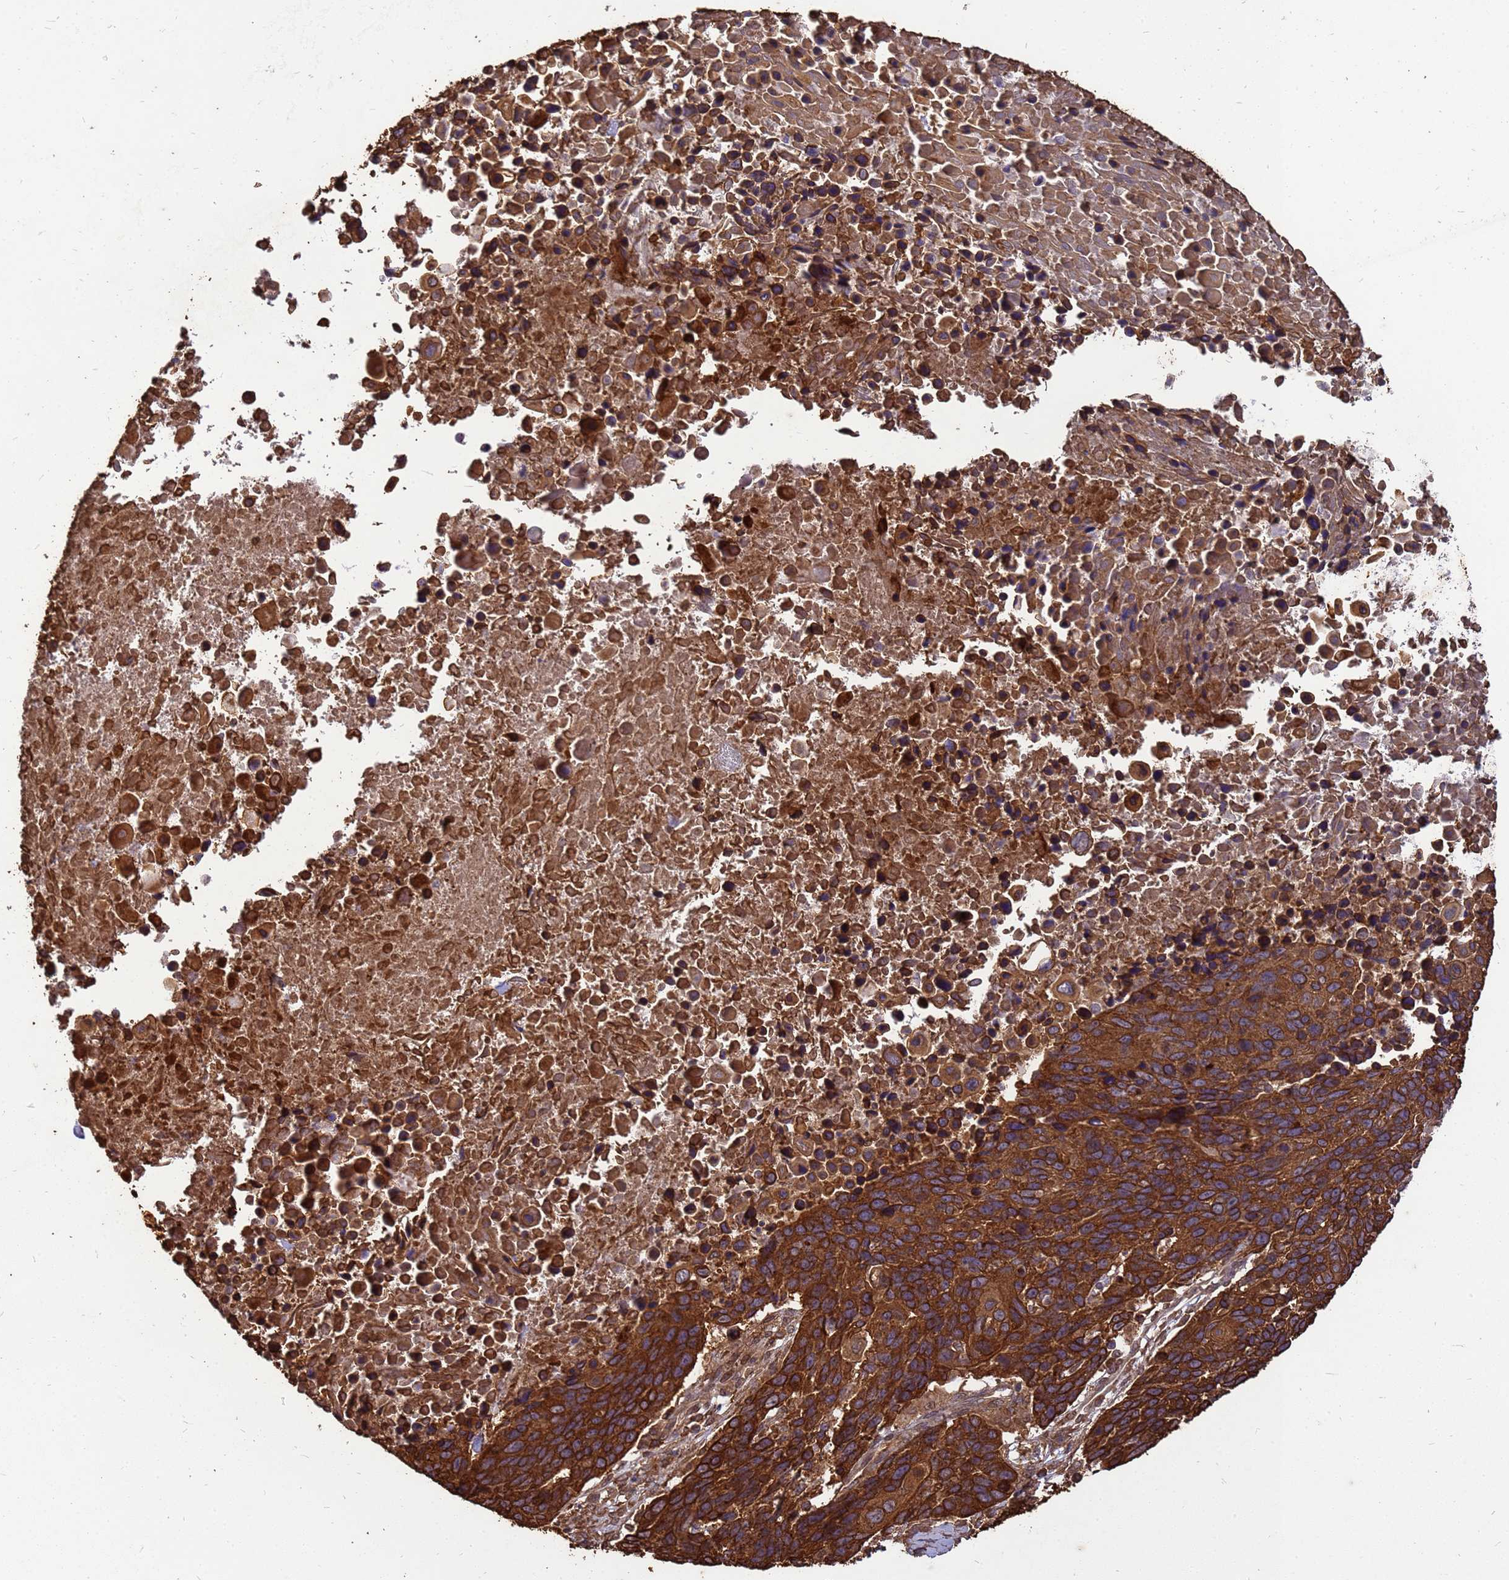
{"staining": {"intensity": "strong", "quantity": ">75%", "location": "cytoplasmic/membranous"}, "tissue": "lung cancer", "cell_type": "Tumor cells", "image_type": "cancer", "snomed": [{"axis": "morphology", "description": "Normal tissue, NOS"}, {"axis": "morphology", "description": "Squamous cell carcinoma, NOS"}, {"axis": "topography", "description": "Lymph node"}, {"axis": "topography", "description": "Lung"}], "caption": "Squamous cell carcinoma (lung) stained with a protein marker demonstrates strong staining in tumor cells.", "gene": "ZNF618", "patient": {"sex": "male", "age": 66}}